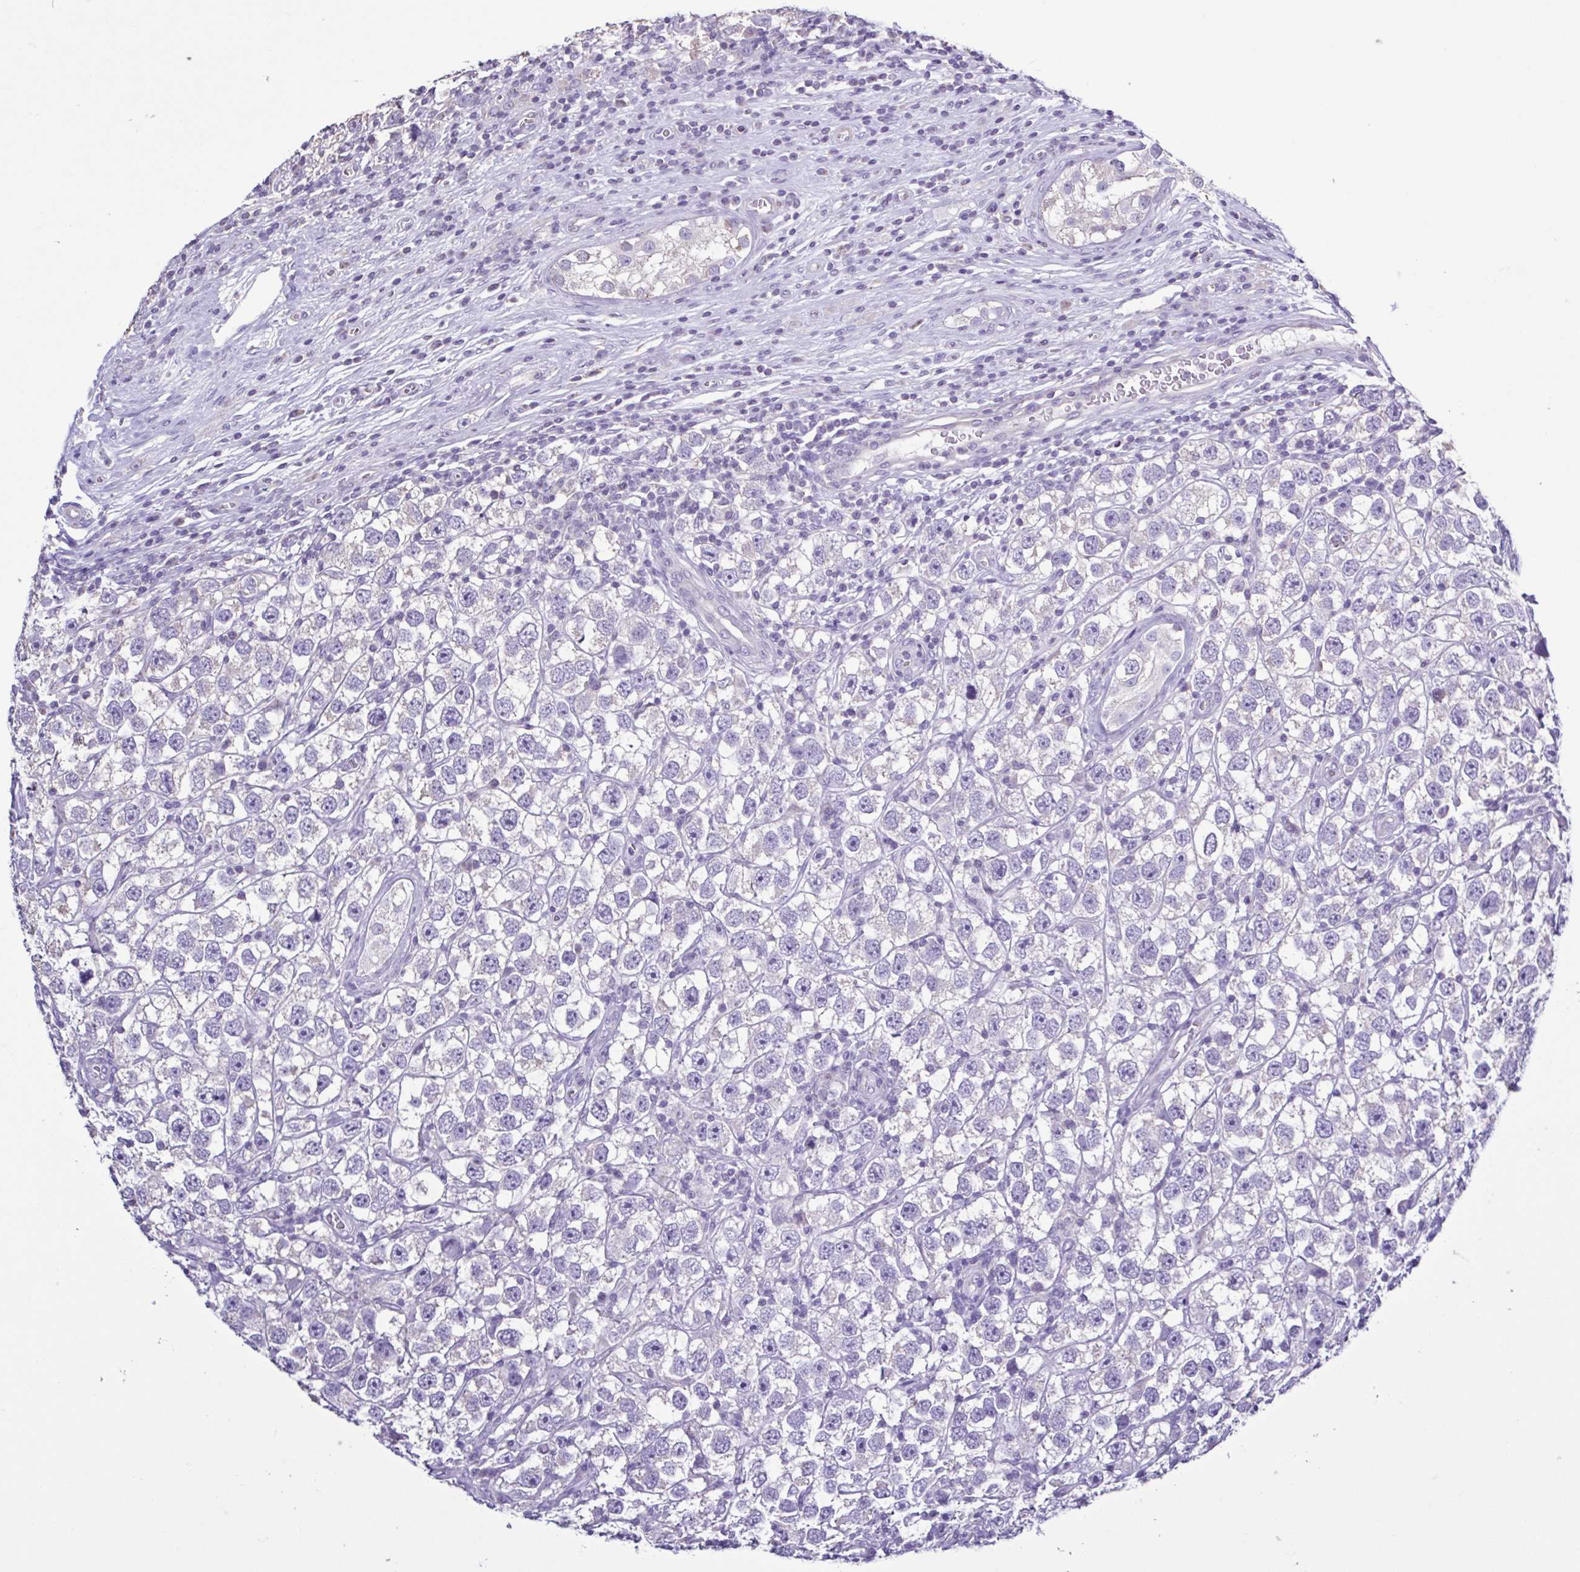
{"staining": {"intensity": "negative", "quantity": "none", "location": "none"}, "tissue": "testis cancer", "cell_type": "Tumor cells", "image_type": "cancer", "snomed": [{"axis": "morphology", "description": "Seminoma, NOS"}, {"axis": "topography", "description": "Testis"}], "caption": "Immunohistochemical staining of human seminoma (testis) displays no significant staining in tumor cells.", "gene": "PLA2G4E", "patient": {"sex": "male", "age": 26}}